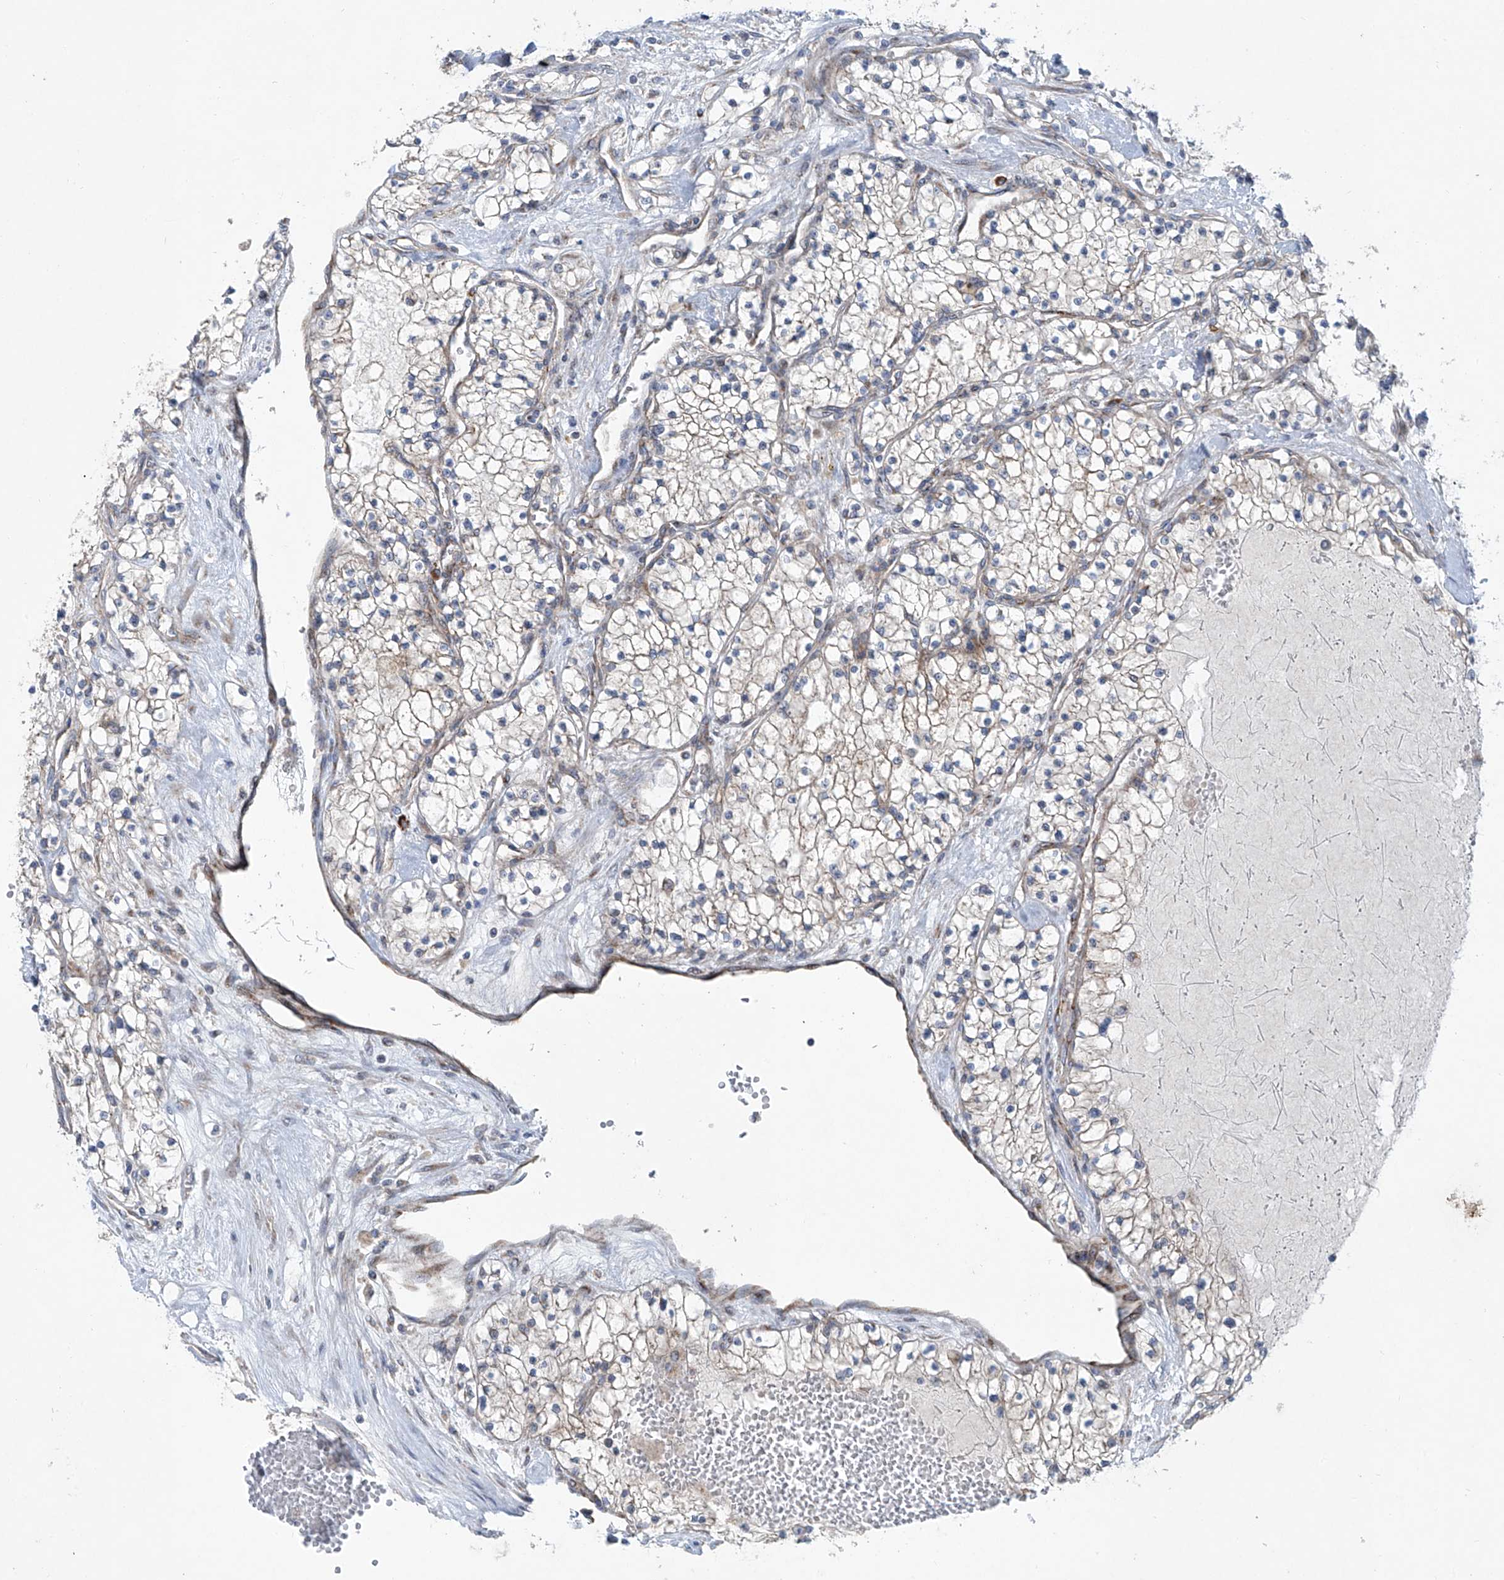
{"staining": {"intensity": "negative", "quantity": "none", "location": "none"}, "tissue": "renal cancer", "cell_type": "Tumor cells", "image_type": "cancer", "snomed": [{"axis": "morphology", "description": "Normal tissue, NOS"}, {"axis": "morphology", "description": "Adenocarcinoma, NOS"}, {"axis": "topography", "description": "Kidney"}], "caption": "Tumor cells are negative for protein expression in human renal cancer. (Stains: DAB (3,3'-diaminobenzidine) IHC with hematoxylin counter stain, Microscopy: brightfield microscopy at high magnification).", "gene": "KLC4", "patient": {"sex": "male", "age": 68}}